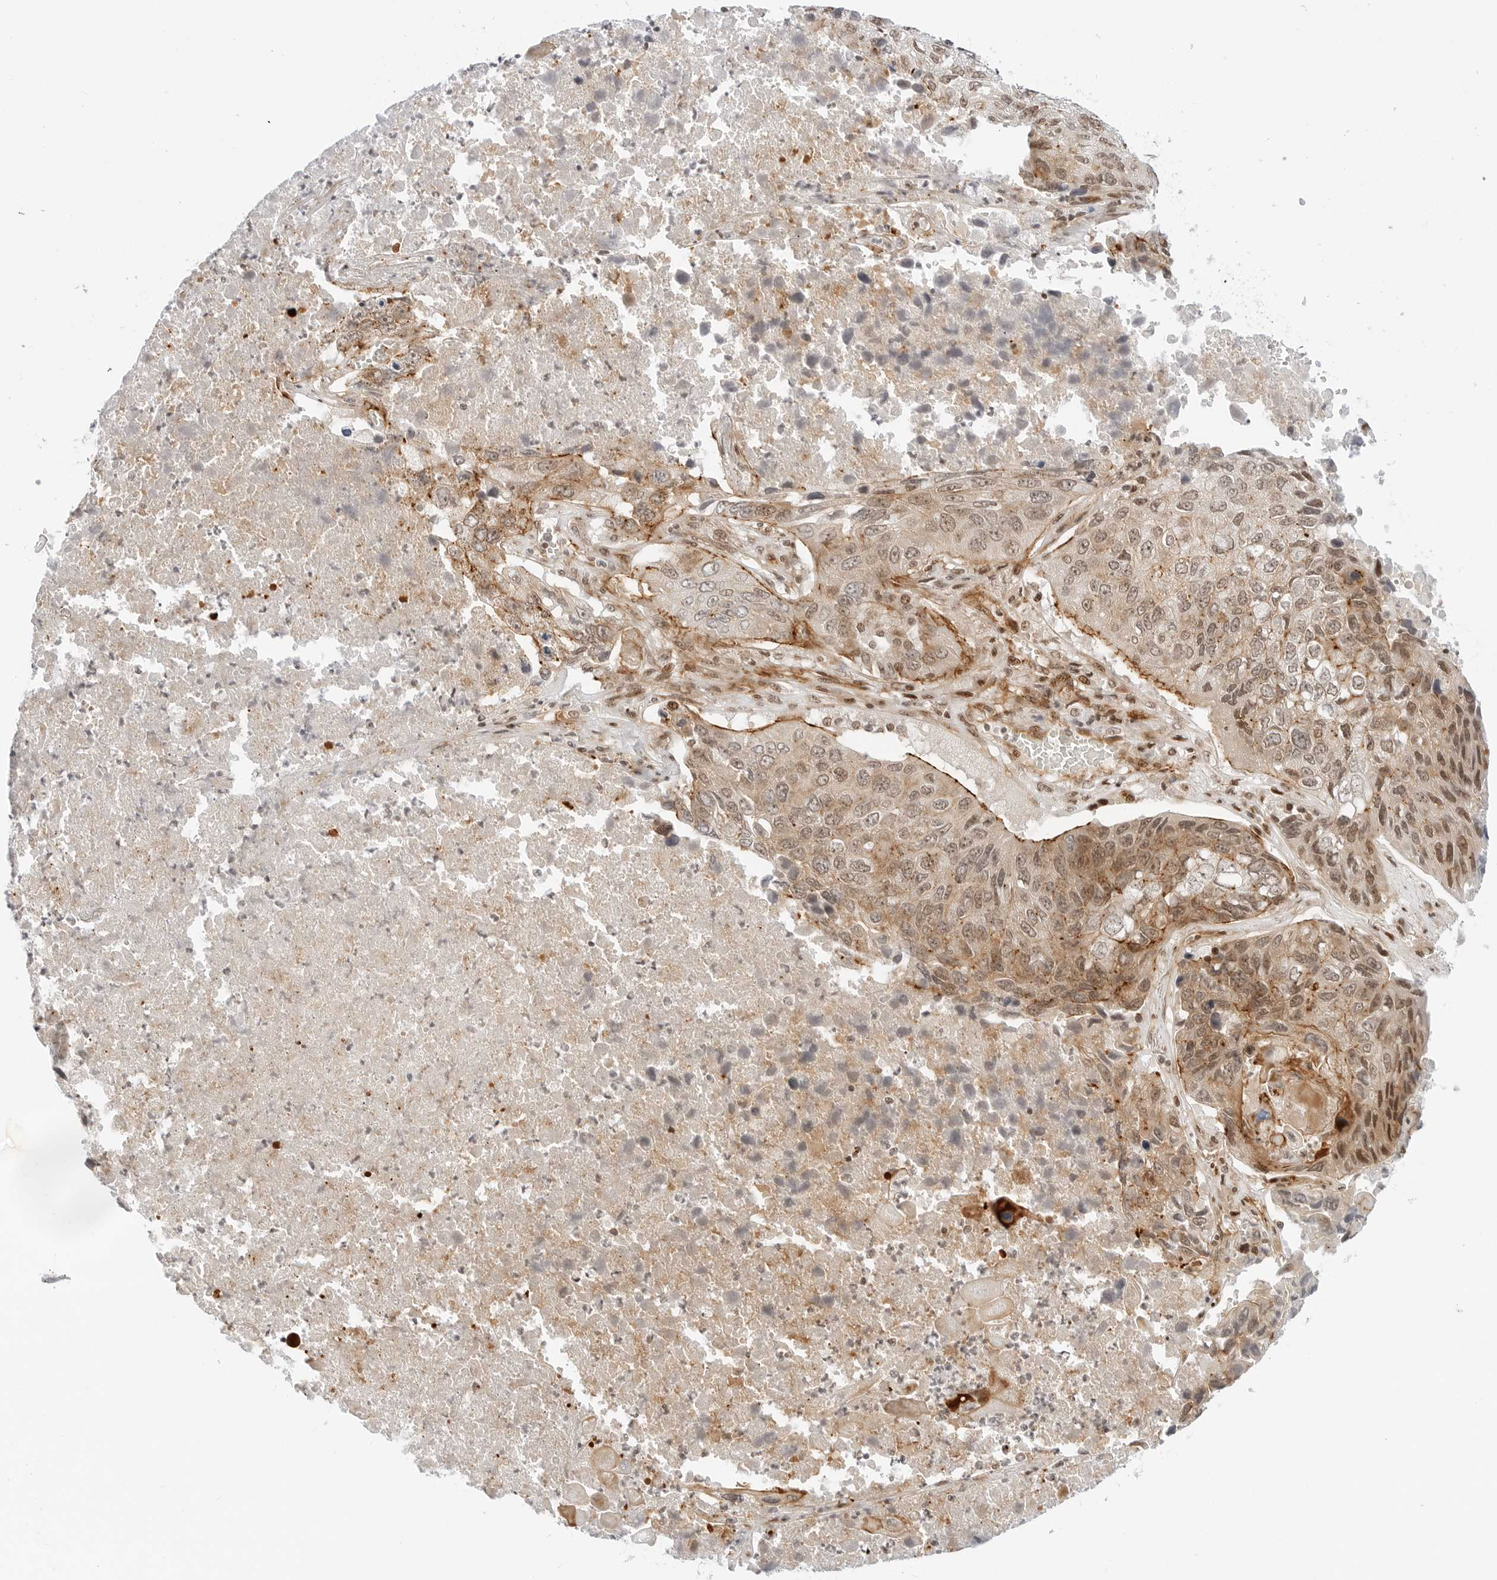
{"staining": {"intensity": "moderate", "quantity": ">75%", "location": "cytoplasmic/membranous,nuclear"}, "tissue": "lung cancer", "cell_type": "Tumor cells", "image_type": "cancer", "snomed": [{"axis": "morphology", "description": "Squamous cell carcinoma, NOS"}, {"axis": "topography", "description": "Lung"}], "caption": "Protein analysis of lung squamous cell carcinoma tissue reveals moderate cytoplasmic/membranous and nuclear expression in about >75% of tumor cells. (DAB (3,3'-diaminobenzidine) = brown stain, brightfield microscopy at high magnification).", "gene": "ZNF613", "patient": {"sex": "male", "age": 61}}